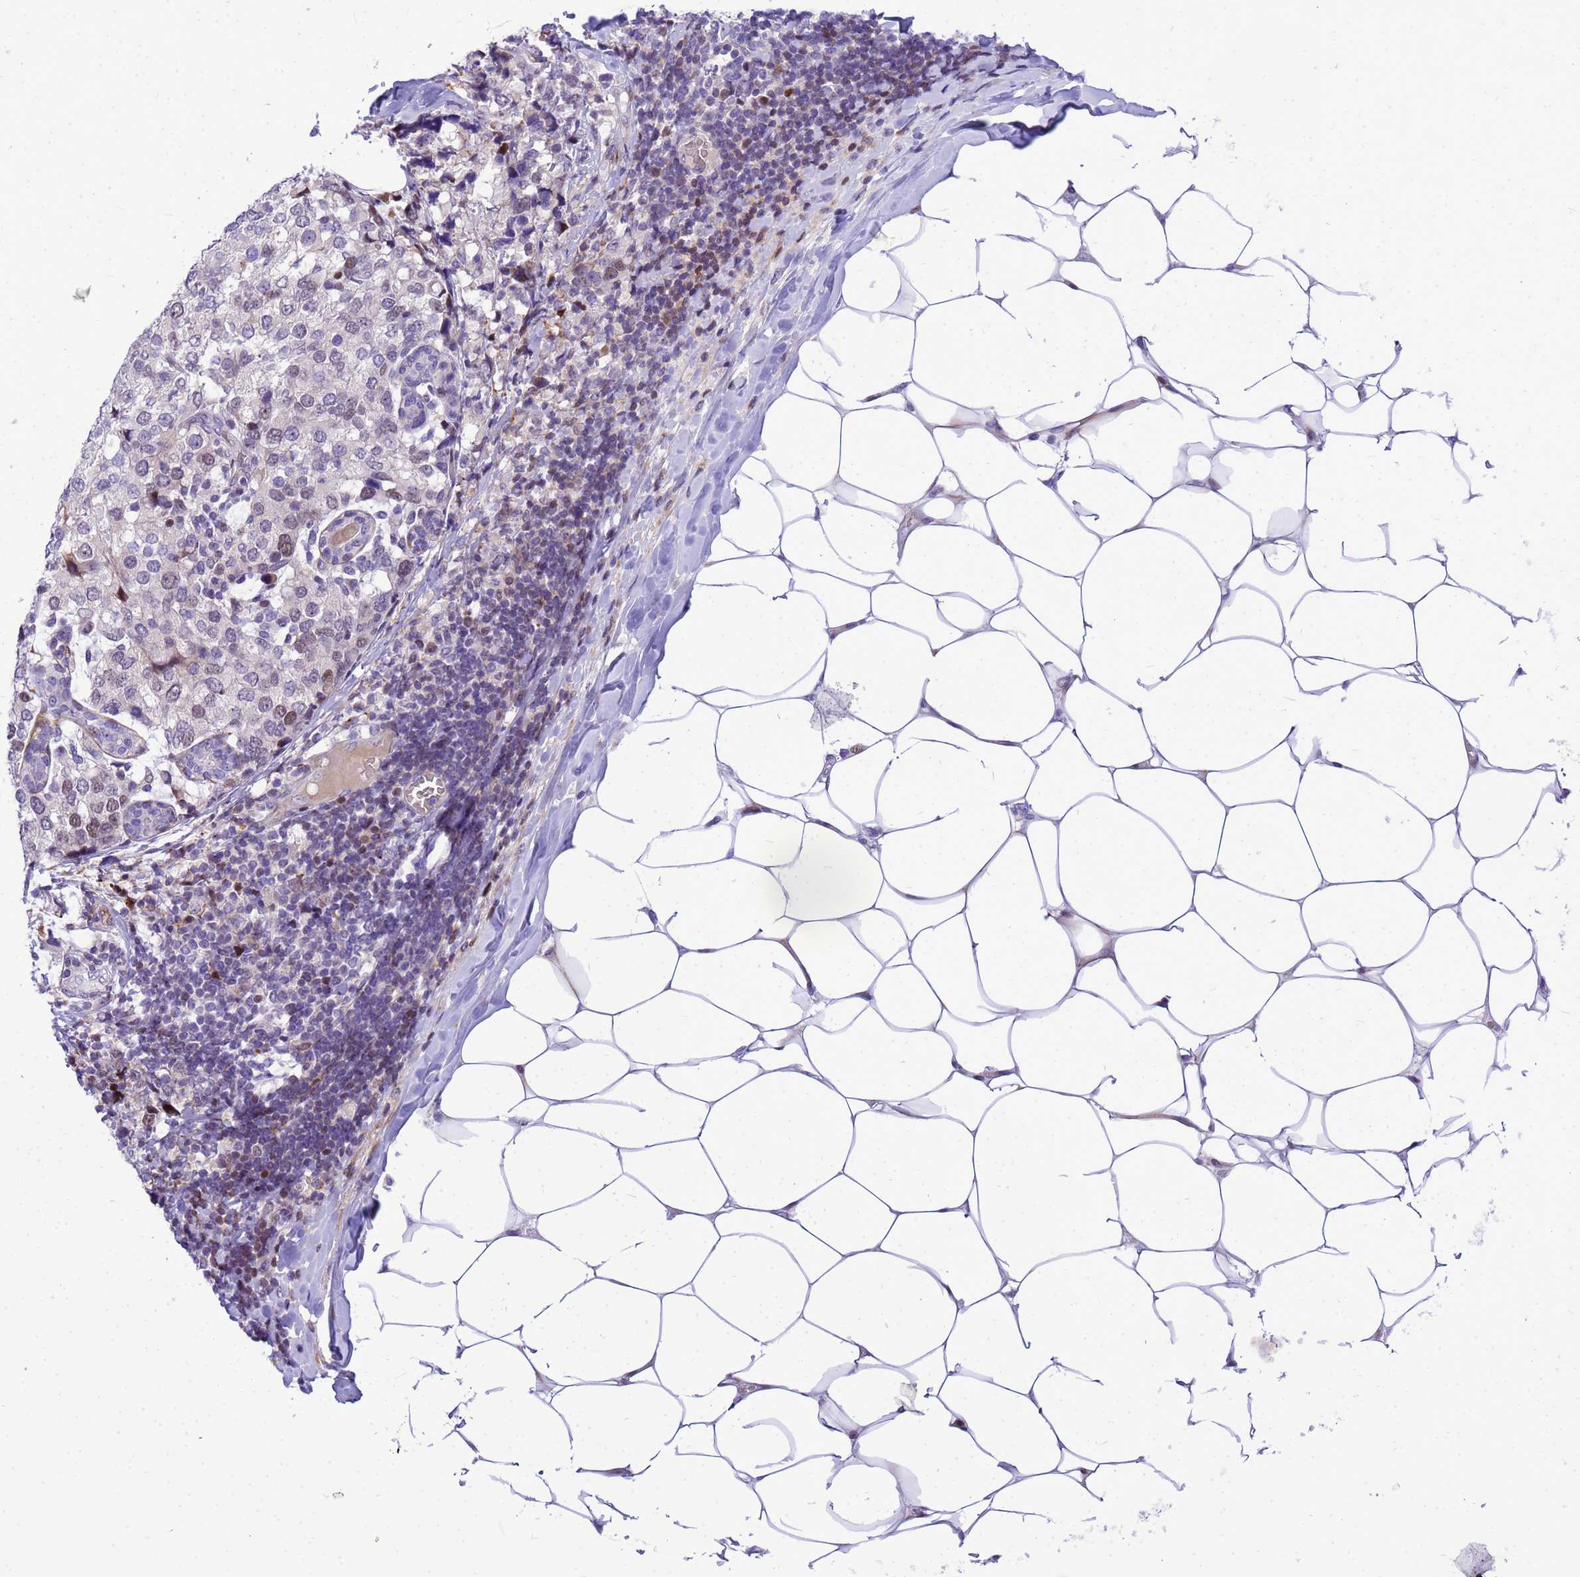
{"staining": {"intensity": "moderate", "quantity": "<25%", "location": "nuclear"}, "tissue": "breast cancer", "cell_type": "Tumor cells", "image_type": "cancer", "snomed": [{"axis": "morphology", "description": "Lobular carcinoma"}, {"axis": "topography", "description": "Breast"}], "caption": "Immunohistochemistry (DAB) staining of human breast cancer reveals moderate nuclear protein positivity in about <25% of tumor cells. (DAB (3,3'-diaminobenzidine) = brown stain, brightfield microscopy at high magnification).", "gene": "ADAMTS7", "patient": {"sex": "female", "age": 59}}